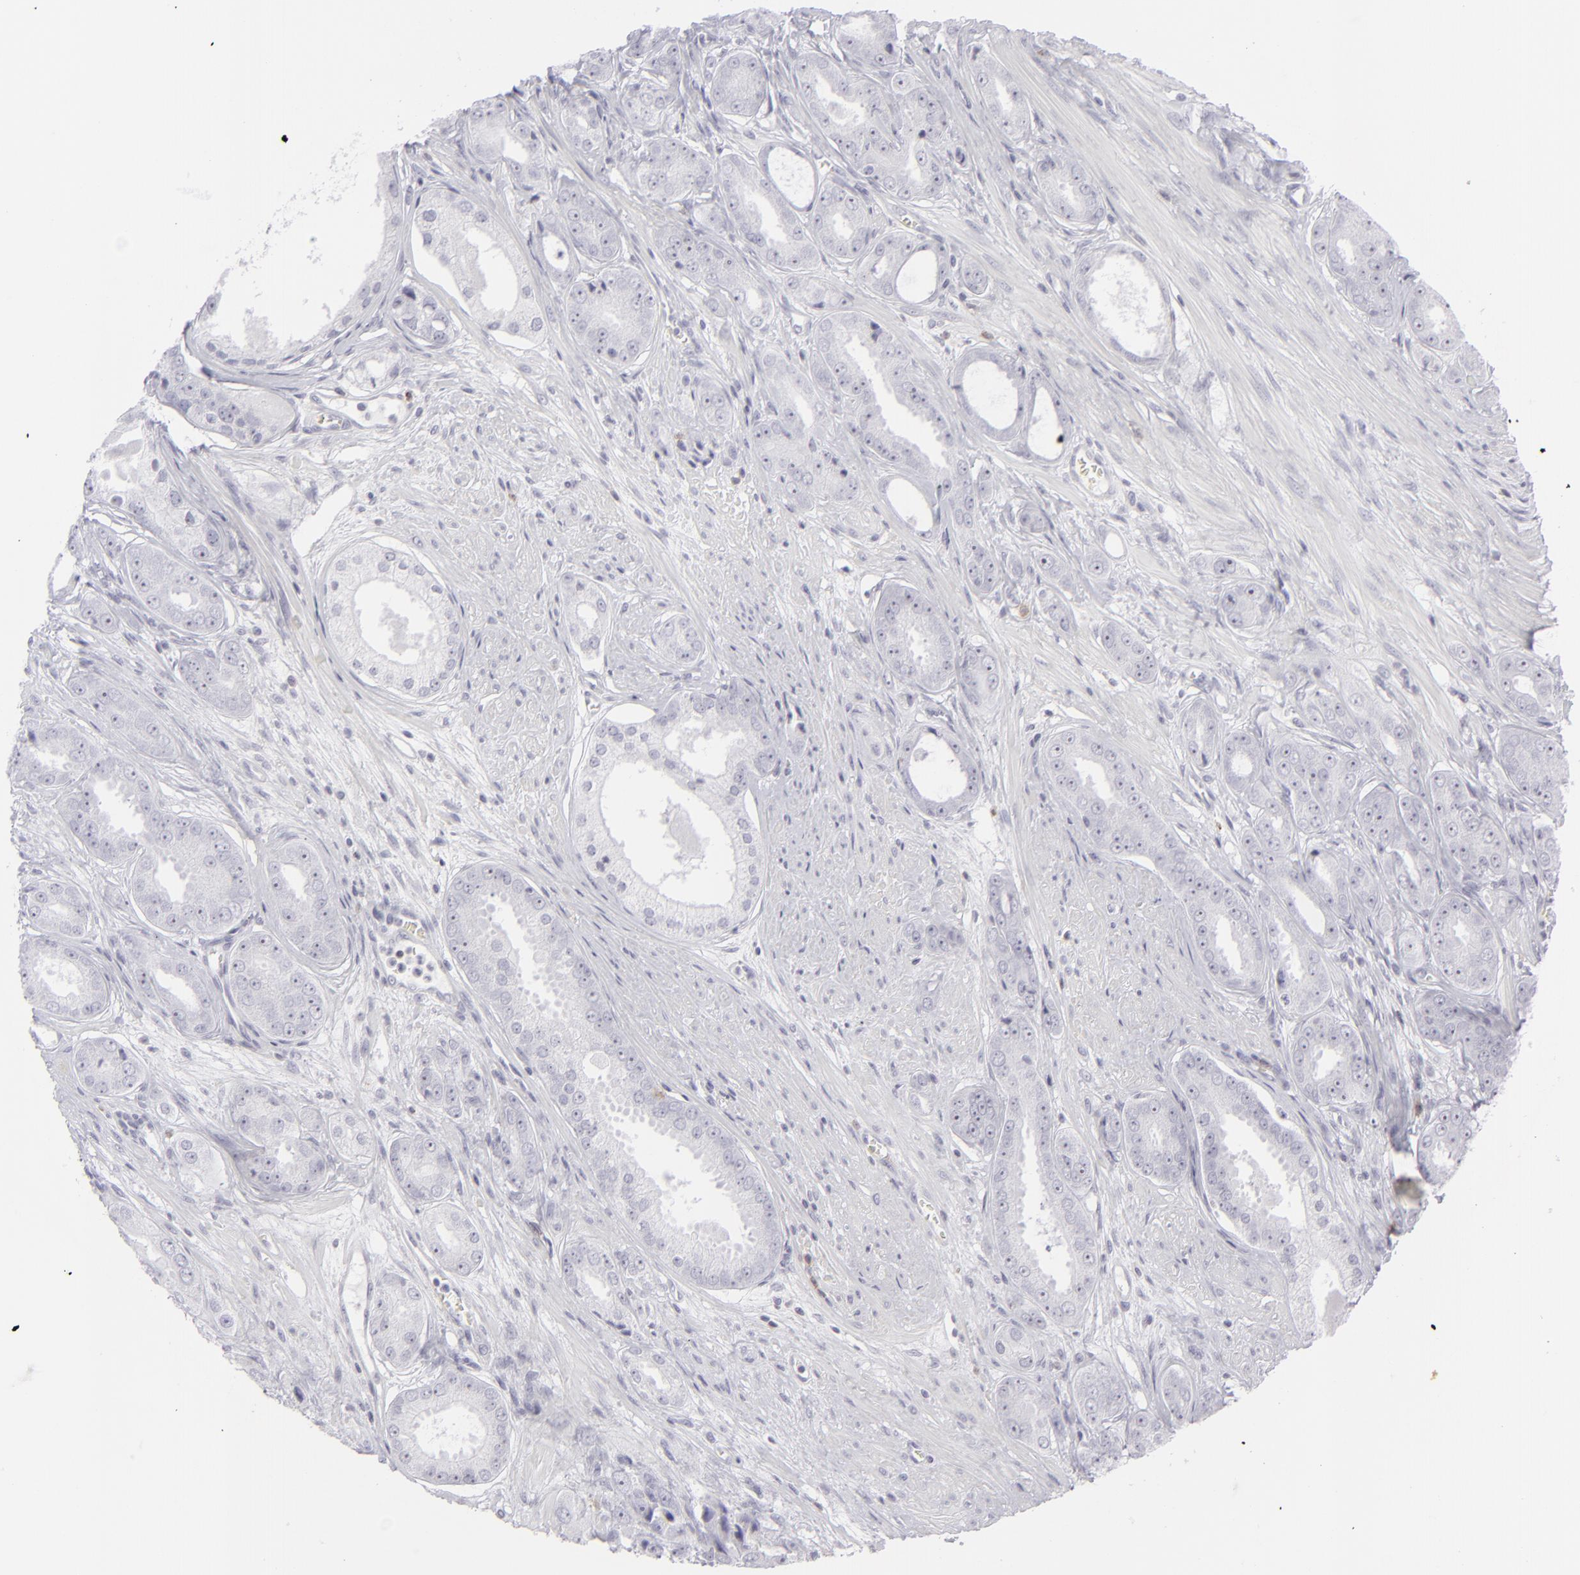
{"staining": {"intensity": "negative", "quantity": "none", "location": "none"}, "tissue": "prostate cancer", "cell_type": "Tumor cells", "image_type": "cancer", "snomed": [{"axis": "morphology", "description": "Adenocarcinoma, Medium grade"}, {"axis": "topography", "description": "Prostate"}], "caption": "Adenocarcinoma (medium-grade) (prostate) stained for a protein using immunohistochemistry (IHC) reveals no expression tumor cells.", "gene": "CD7", "patient": {"sex": "male", "age": 53}}